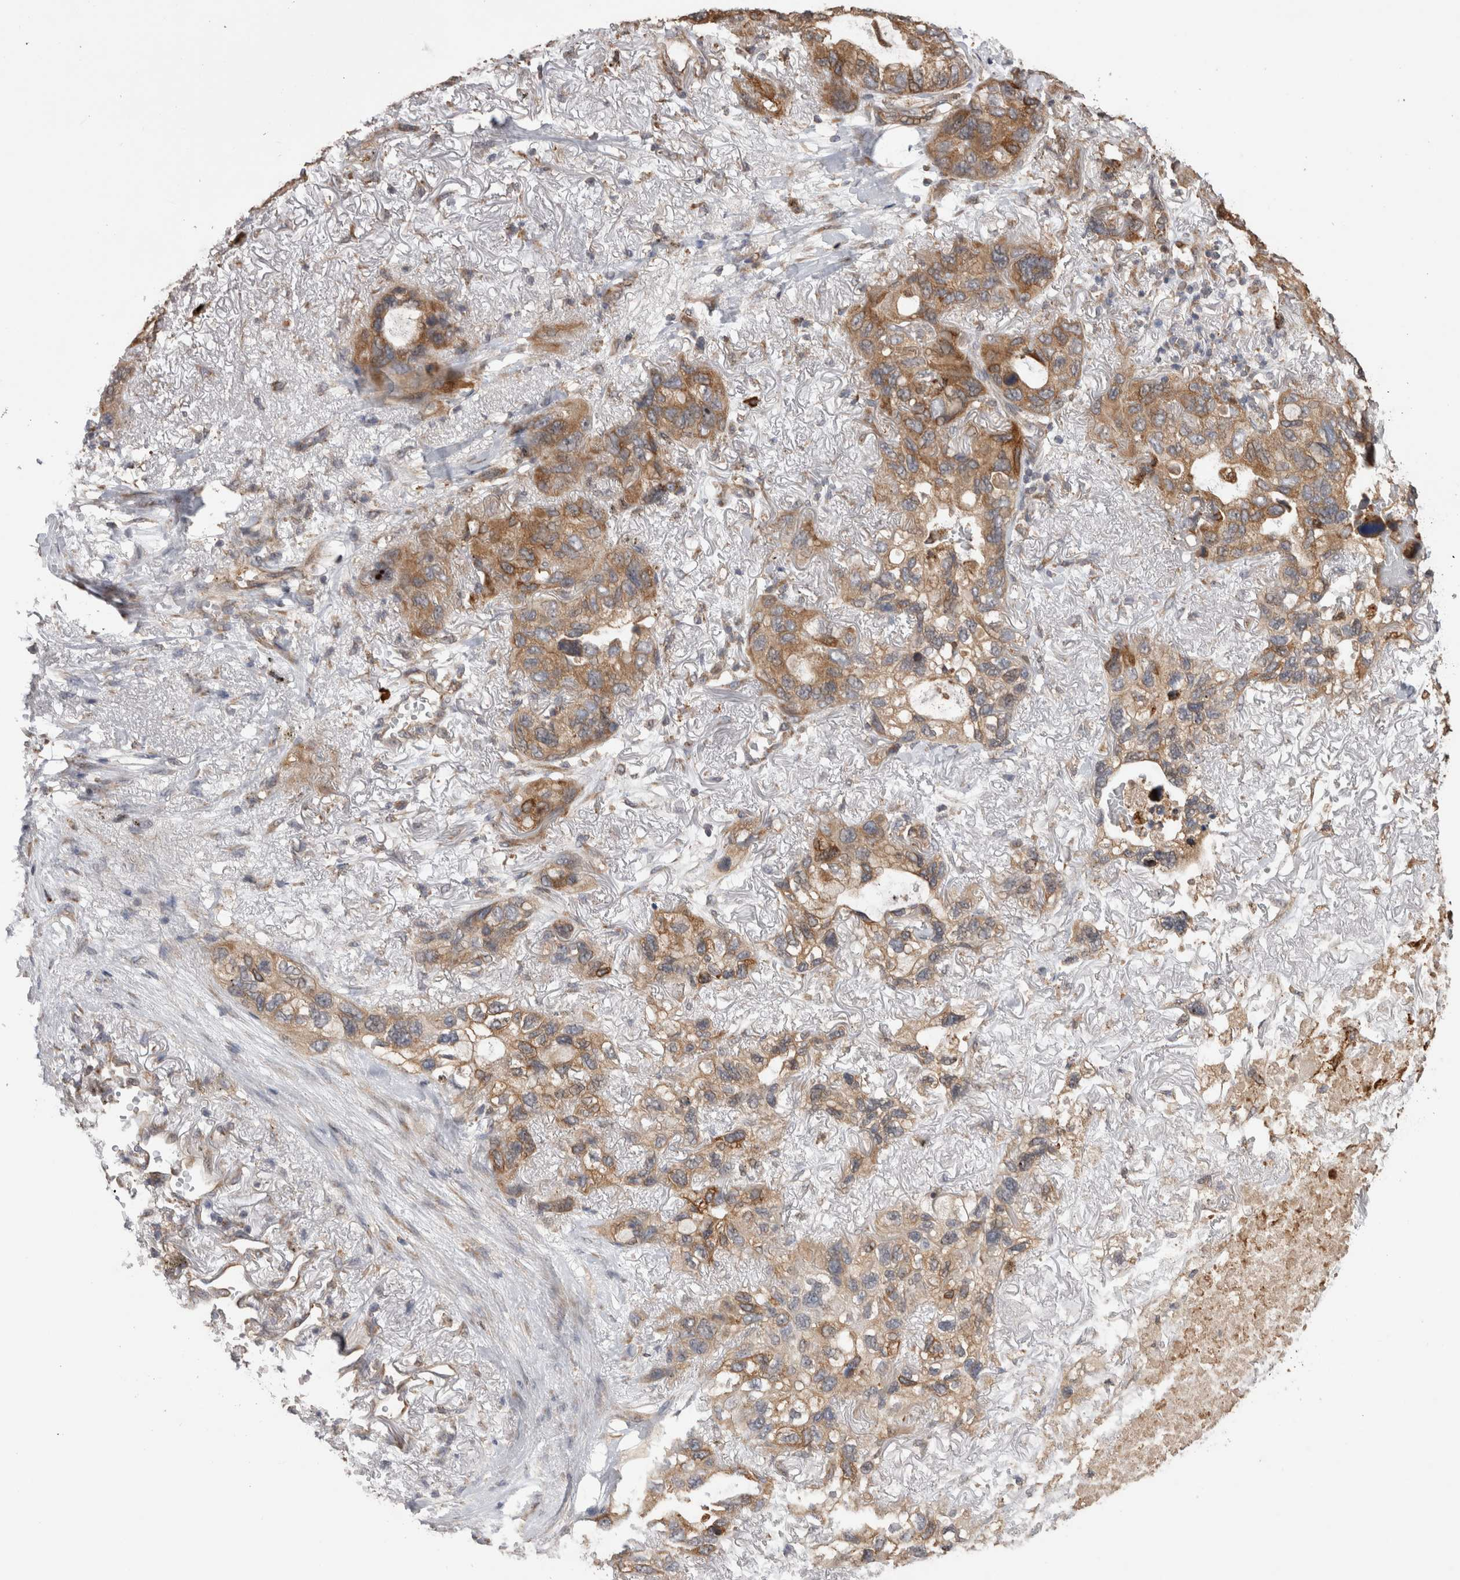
{"staining": {"intensity": "moderate", "quantity": ">75%", "location": "cytoplasmic/membranous"}, "tissue": "lung cancer", "cell_type": "Tumor cells", "image_type": "cancer", "snomed": [{"axis": "morphology", "description": "Squamous cell carcinoma, NOS"}, {"axis": "topography", "description": "Lung"}], "caption": "Human squamous cell carcinoma (lung) stained with a protein marker exhibits moderate staining in tumor cells.", "gene": "TBCE", "patient": {"sex": "female", "age": 73}}